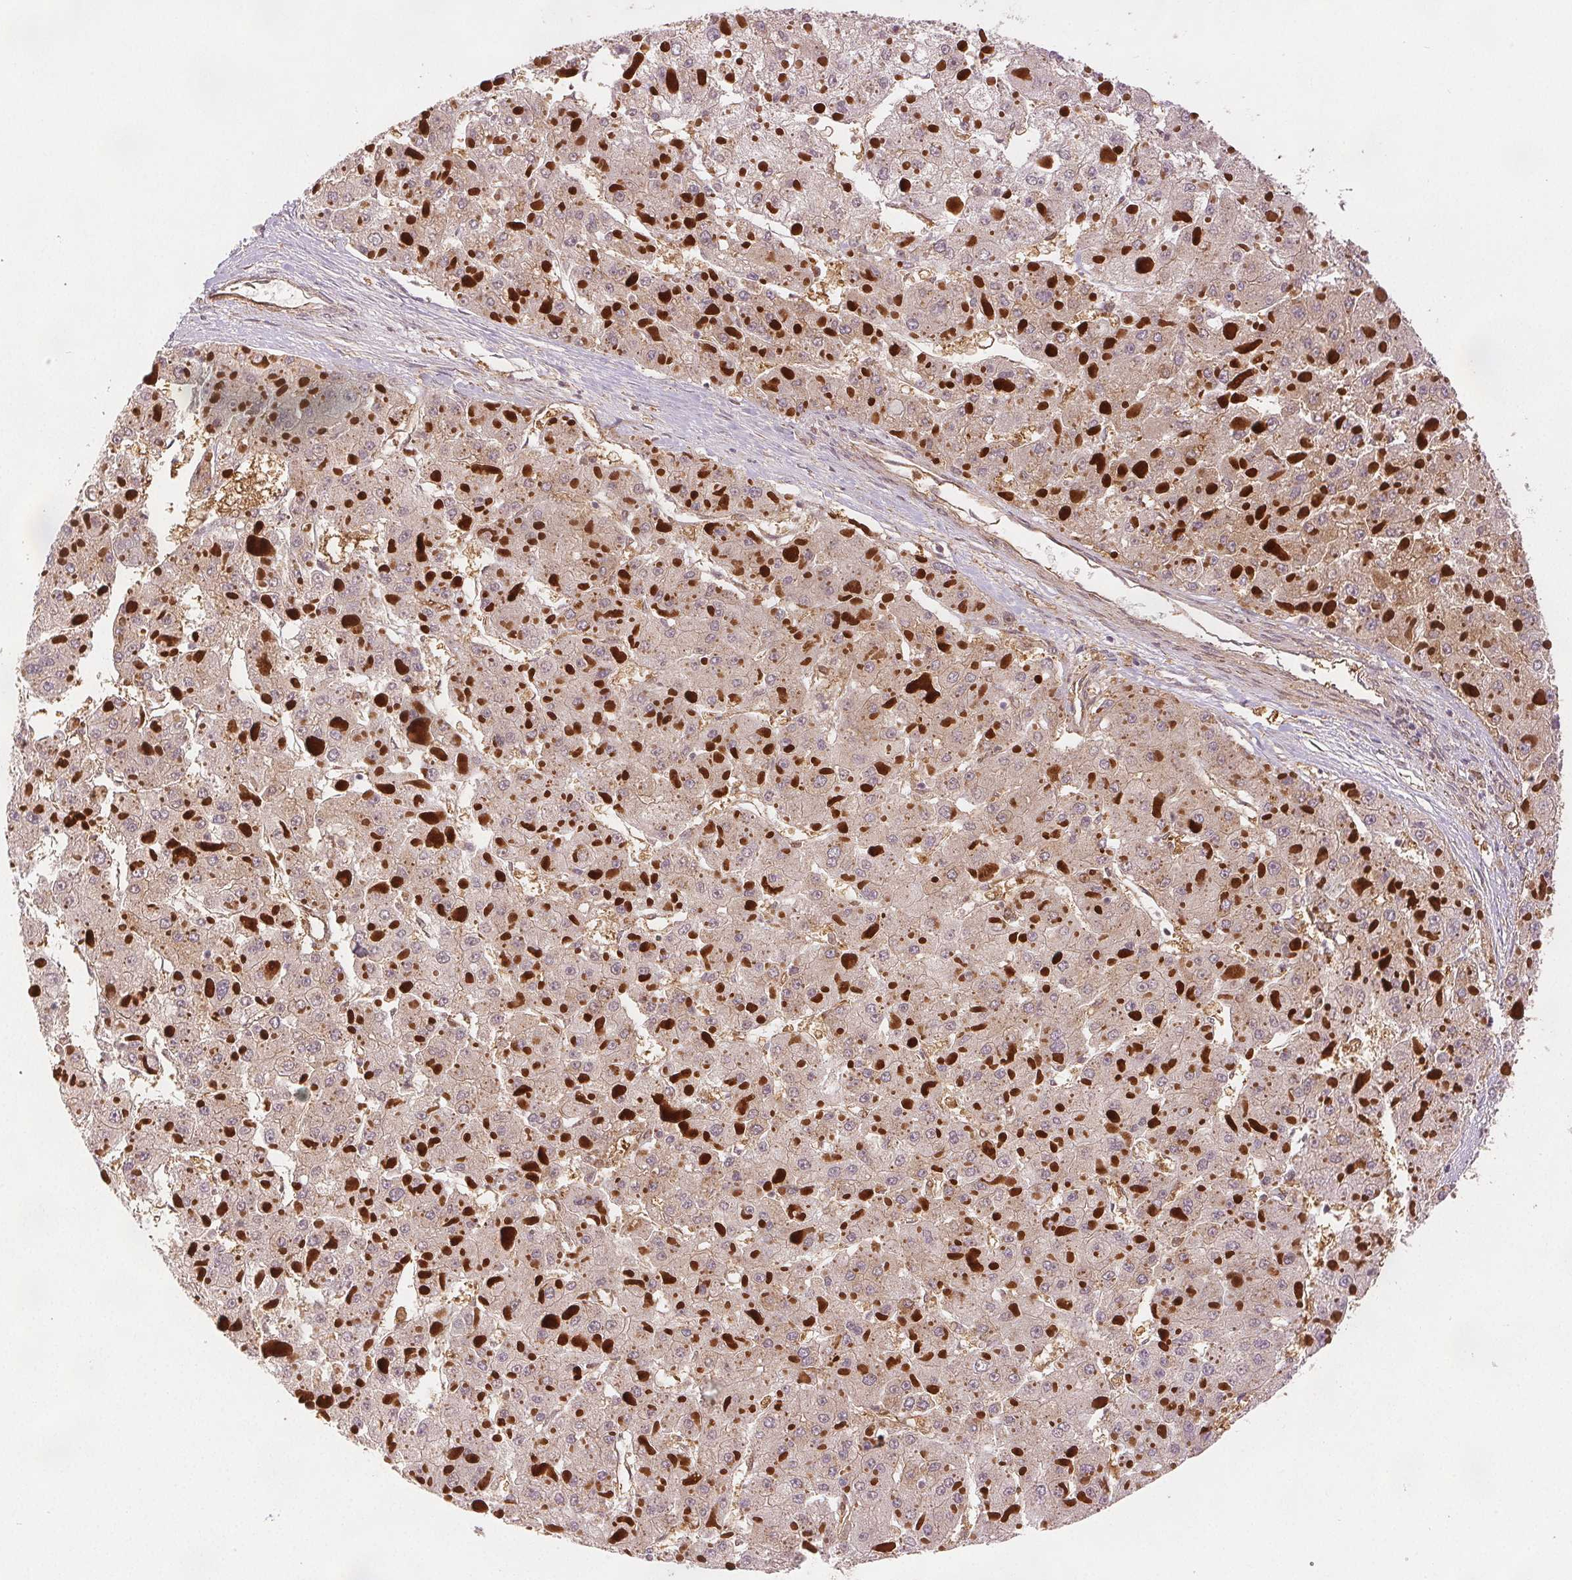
{"staining": {"intensity": "negative", "quantity": "none", "location": "none"}, "tissue": "liver cancer", "cell_type": "Tumor cells", "image_type": "cancer", "snomed": [{"axis": "morphology", "description": "Carcinoma, Hepatocellular, NOS"}, {"axis": "topography", "description": "Liver"}], "caption": "Immunohistochemistry image of liver hepatocellular carcinoma stained for a protein (brown), which displays no expression in tumor cells. Nuclei are stained in blue.", "gene": "DIAPH2", "patient": {"sex": "female", "age": 73}}